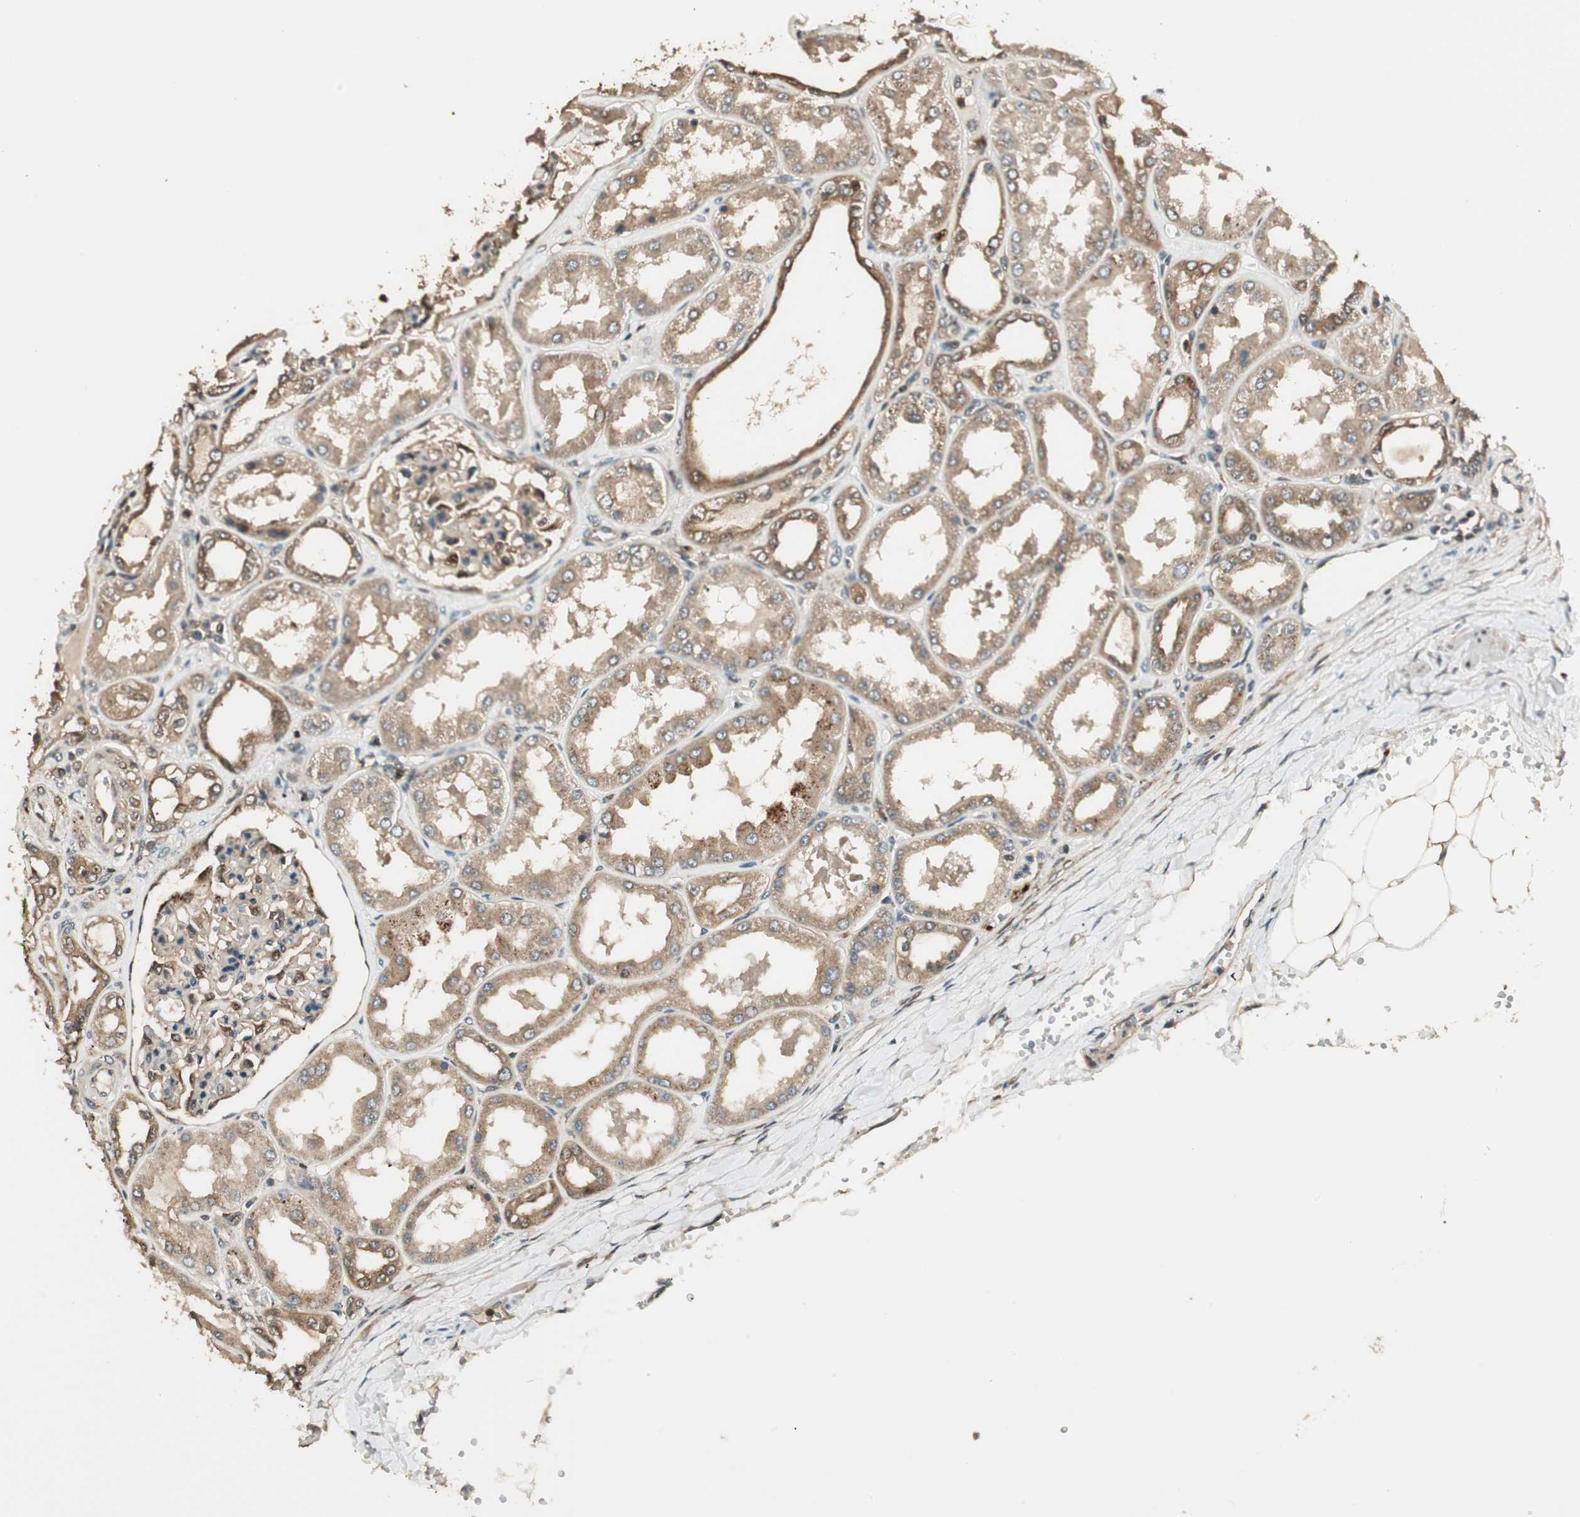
{"staining": {"intensity": "strong", "quantity": ">75%", "location": "cytoplasmic/membranous"}, "tissue": "kidney", "cell_type": "Cells in glomeruli", "image_type": "normal", "snomed": [{"axis": "morphology", "description": "Normal tissue, NOS"}, {"axis": "topography", "description": "Kidney"}], "caption": "Immunohistochemical staining of unremarkable kidney shows strong cytoplasmic/membranous protein expression in about >75% of cells in glomeruli.", "gene": "CNOT4", "patient": {"sex": "female", "age": 56}}